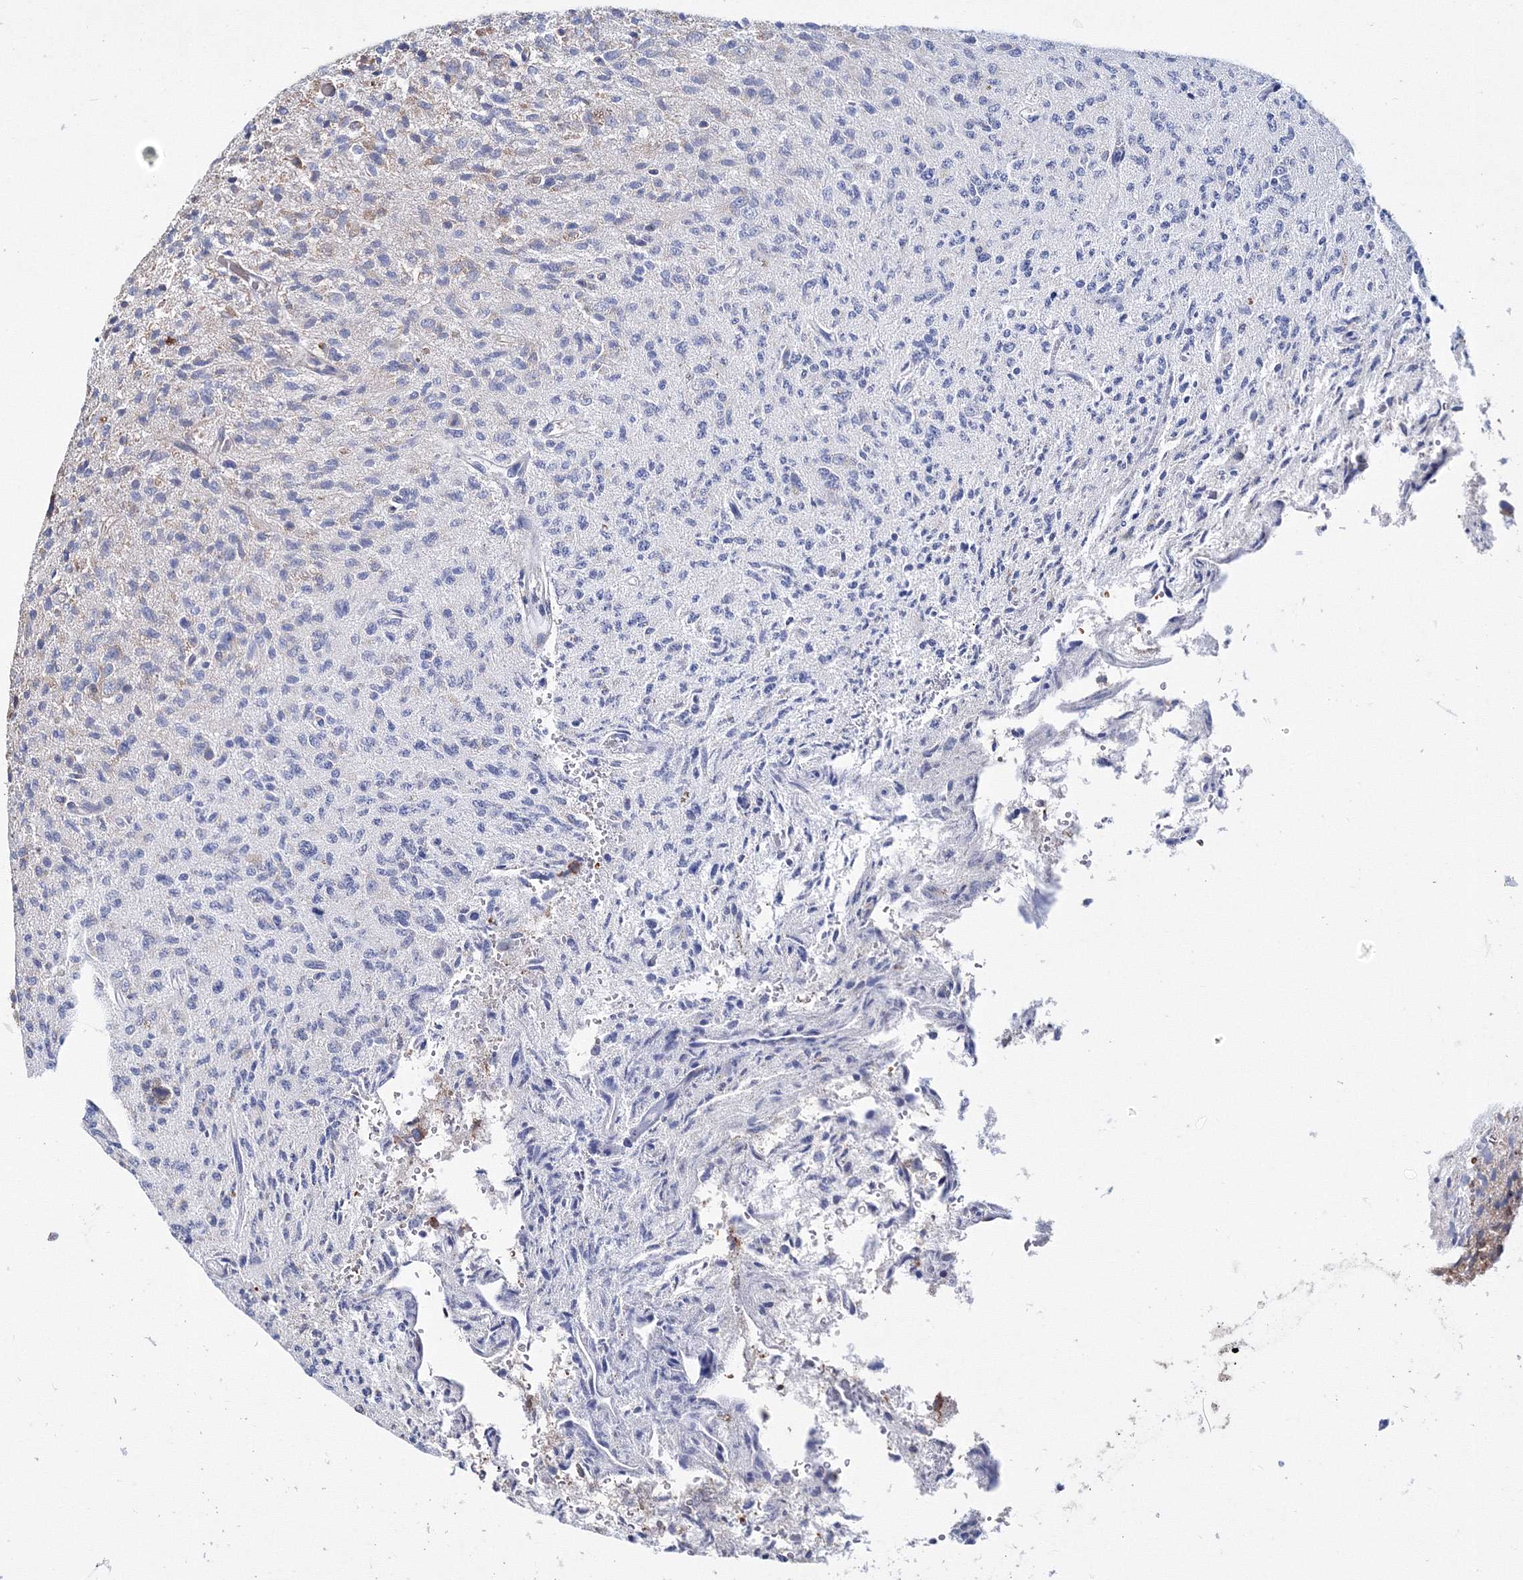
{"staining": {"intensity": "negative", "quantity": "none", "location": "none"}, "tissue": "glioma", "cell_type": "Tumor cells", "image_type": "cancer", "snomed": [{"axis": "morphology", "description": "Glioma, malignant, High grade"}, {"axis": "topography", "description": "Brain"}], "caption": "Malignant high-grade glioma was stained to show a protein in brown. There is no significant positivity in tumor cells. (Brightfield microscopy of DAB IHC at high magnification).", "gene": "VPS8", "patient": {"sex": "female", "age": 57}}